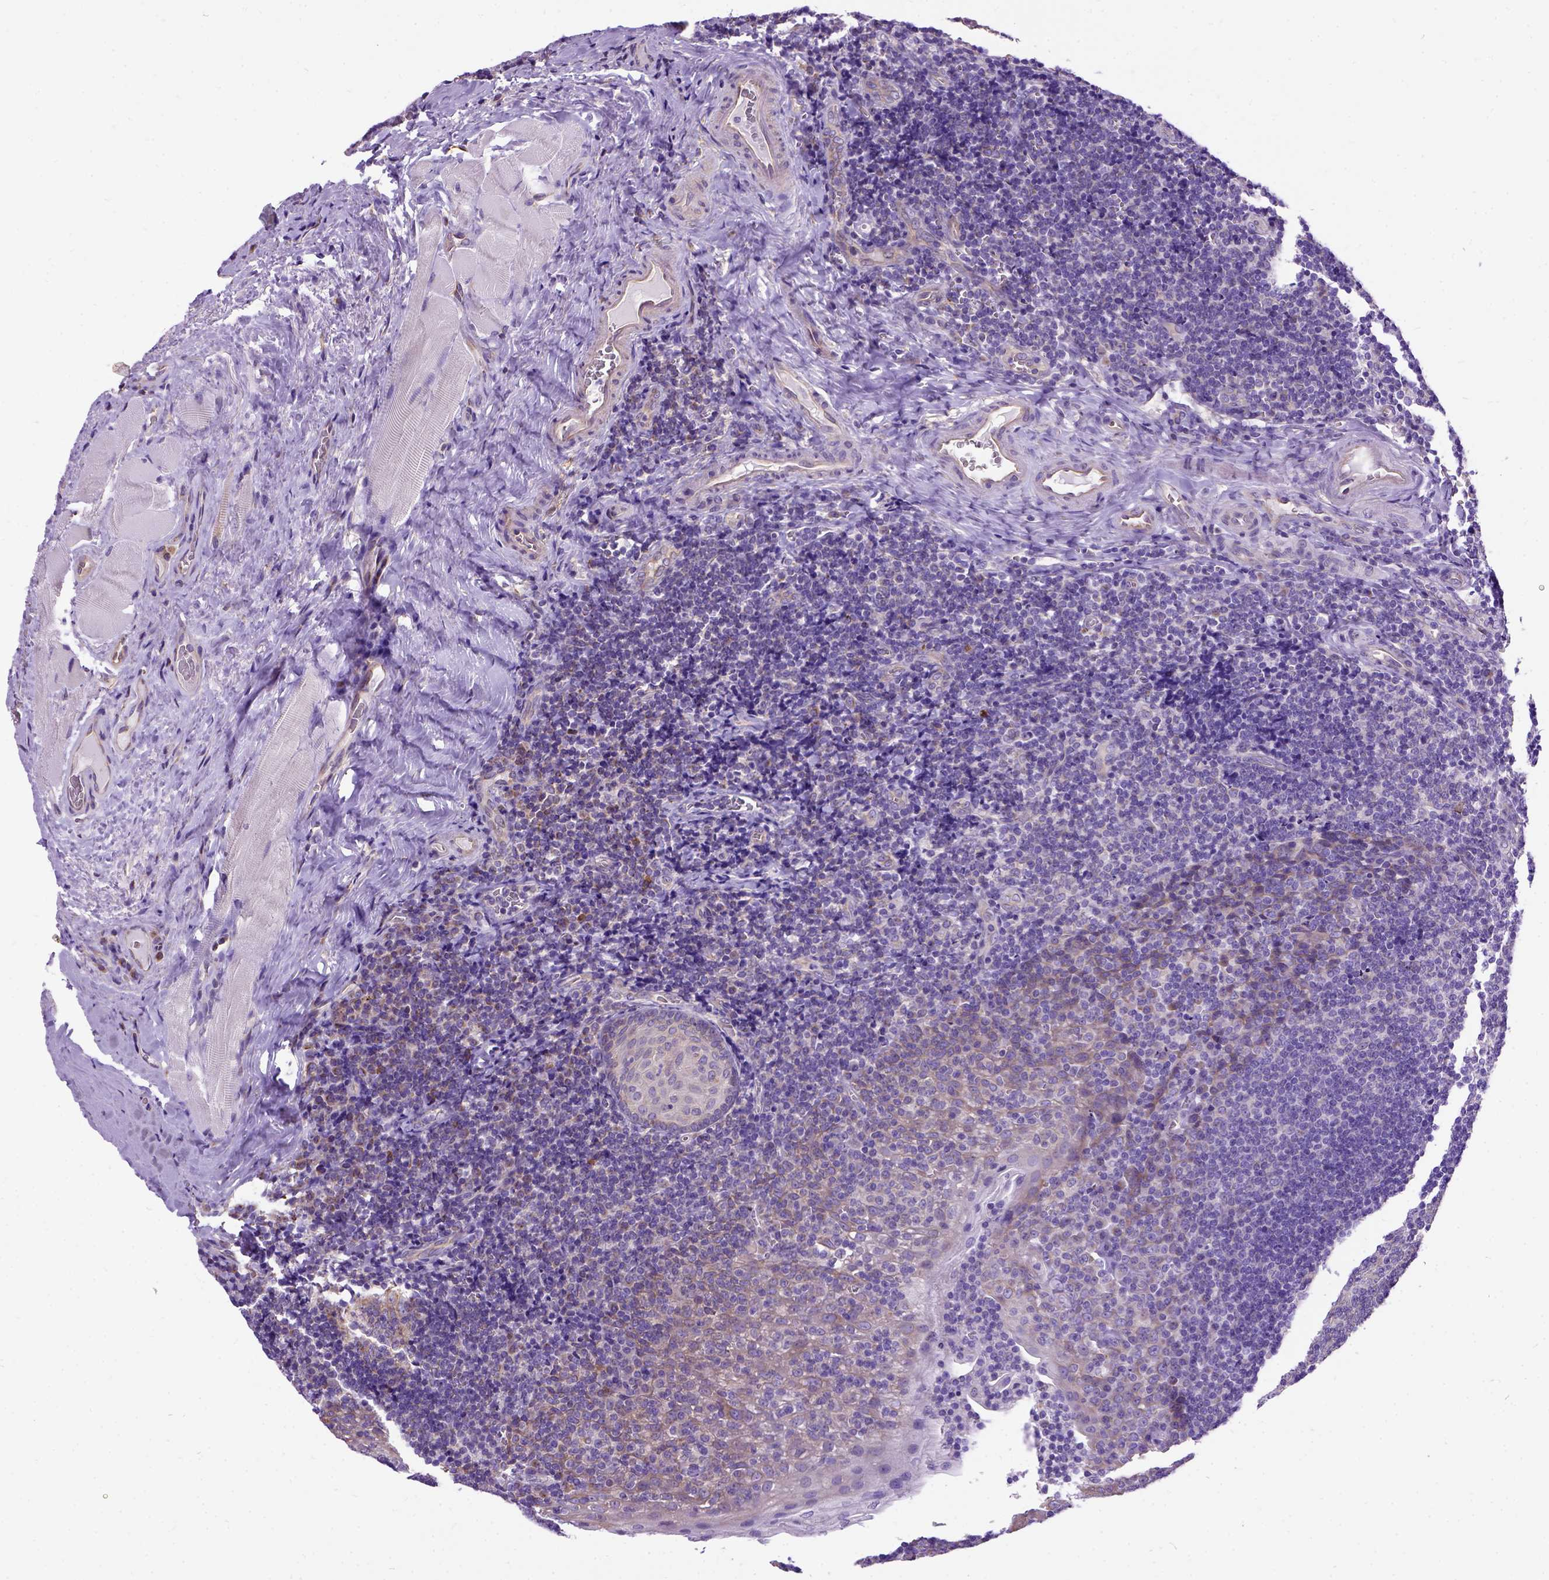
{"staining": {"intensity": "moderate", "quantity": "<25%", "location": "cytoplasmic/membranous"}, "tissue": "tonsil", "cell_type": "Germinal center cells", "image_type": "normal", "snomed": [{"axis": "morphology", "description": "Normal tissue, NOS"}, {"axis": "morphology", "description": "Inflammation, NOS"}, {"axis": "topography", "description": "Tonsil"}], "caption": "This photomicrograph shows immunohistochemistry staining of normal tonsil, with low moderate cytoplasmic/membranous expression in approximately <25% of germinal center cells.", "gene": "CFAP54", "patient": {"sex": "female", "age": 31}}